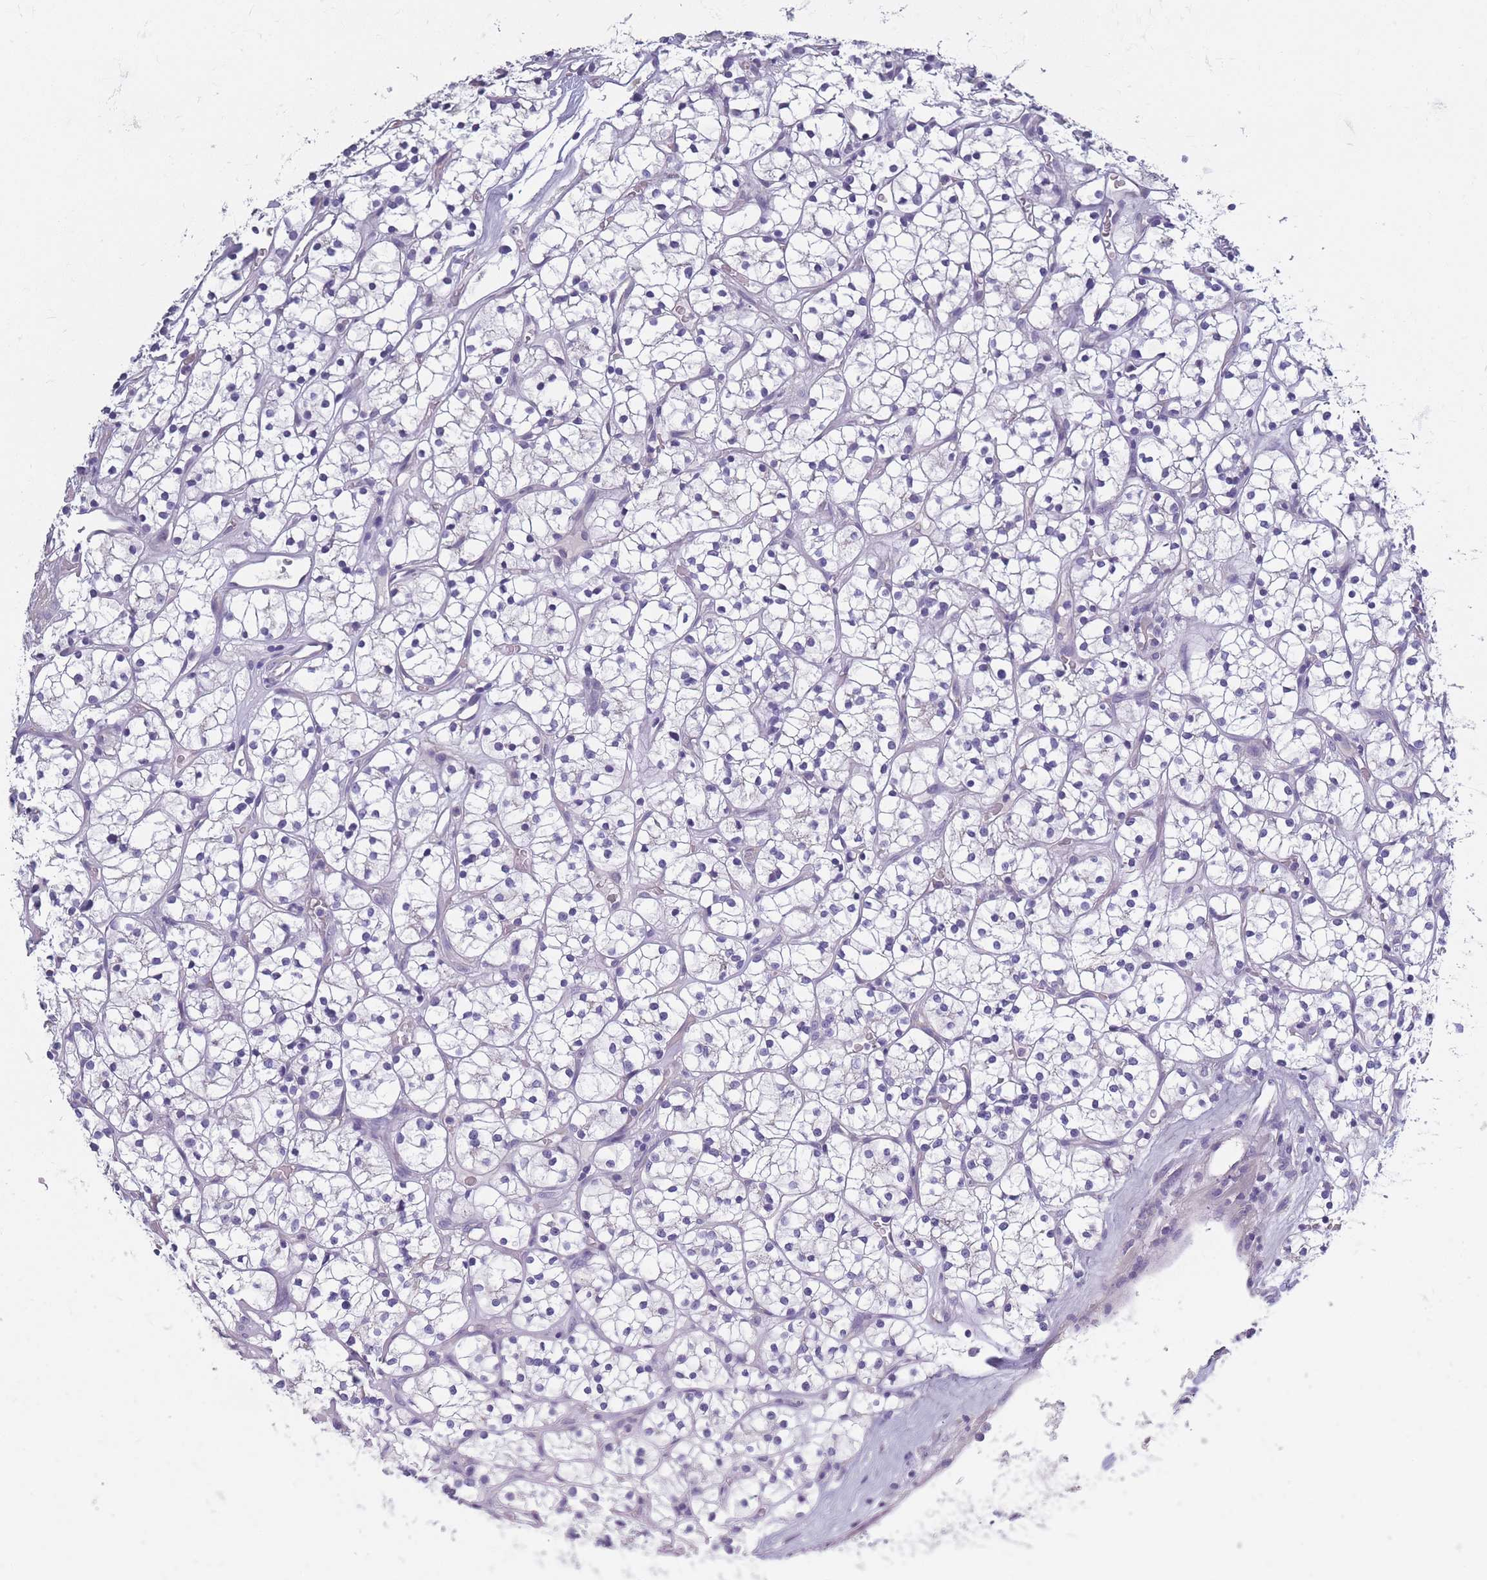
{"staining": {"intensity": "negative", "quantity": "none", "location": "none"}, "tissue": "renal cancer", "cell_type": "Tumor cells", "image_type": "cancer", "snomed": [{"axis": "morphology", "description": "Adenocarcinoma, NOS"}, {"axis": "topography", "description": "Kidney"}], "caption": "IHC micrograph of renal adenocarcinoma stained for a protein (brown), which shows no positivity in tumor cells. The staining was performed using DAB to visualize the protein expression in brown, while the nuclei were stained in blue with hematoxylin (Magnification: 20x).", "gene": "OR4C5", "patient": {"sex": "female", "age": 64}}